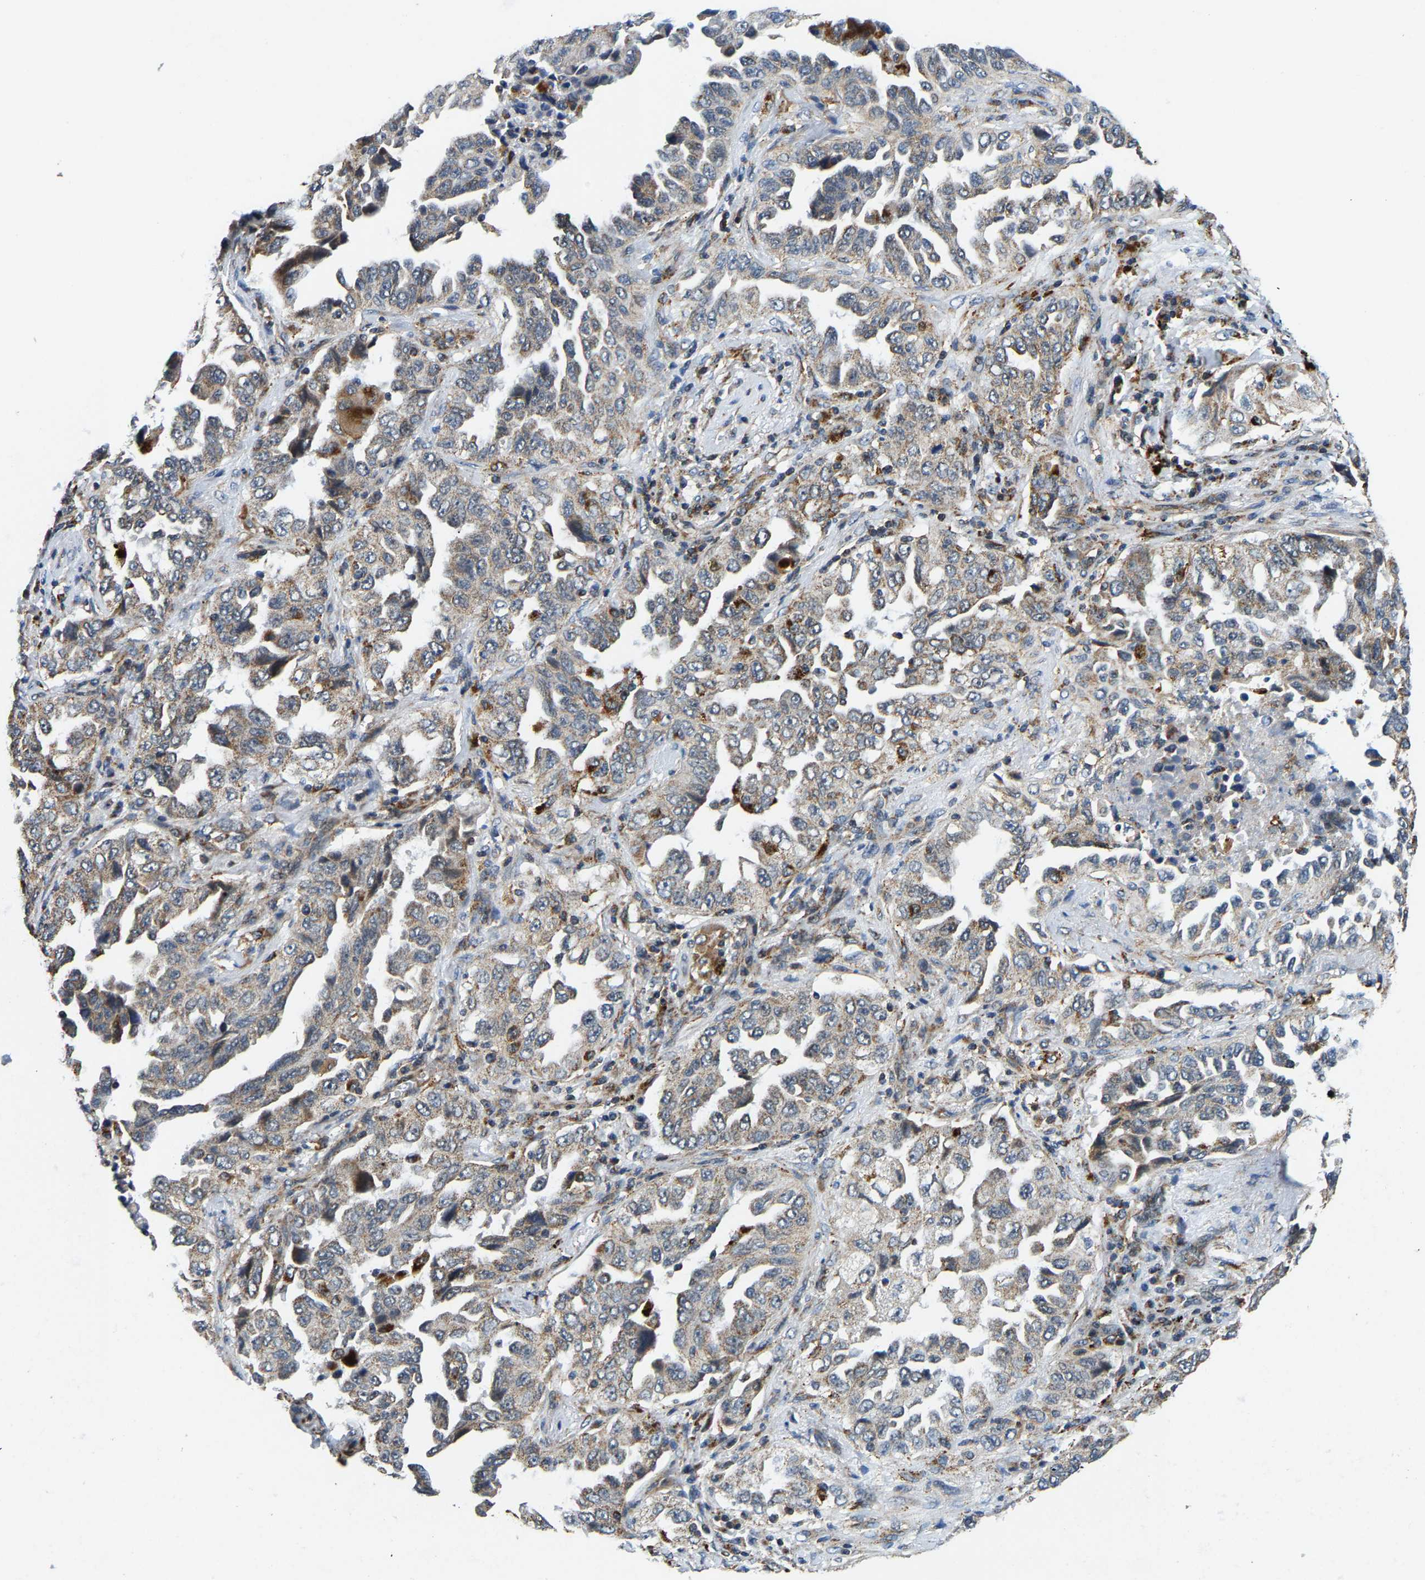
{"staining": {"intensity": "weak", "quantity": "25%-75%", "location": "cytoplasmic/membranous"}, "tissue": "lung cancer", "cell_type": "Tumor cells", "image_type": "cancer", "snomed": [{"axis": "morphology", "description": "Adenocarcinoma, NOS"}, {"axis": "topography", "description": "Lung"}], "caption": "This is an image of immunohistochemistry staining of lung cancer, which shows weak positivity in the cytoplasmic/membranous of tumor cells.", "gene": "GIMAP7", "patient": {"sex": "female", "age": 51}}